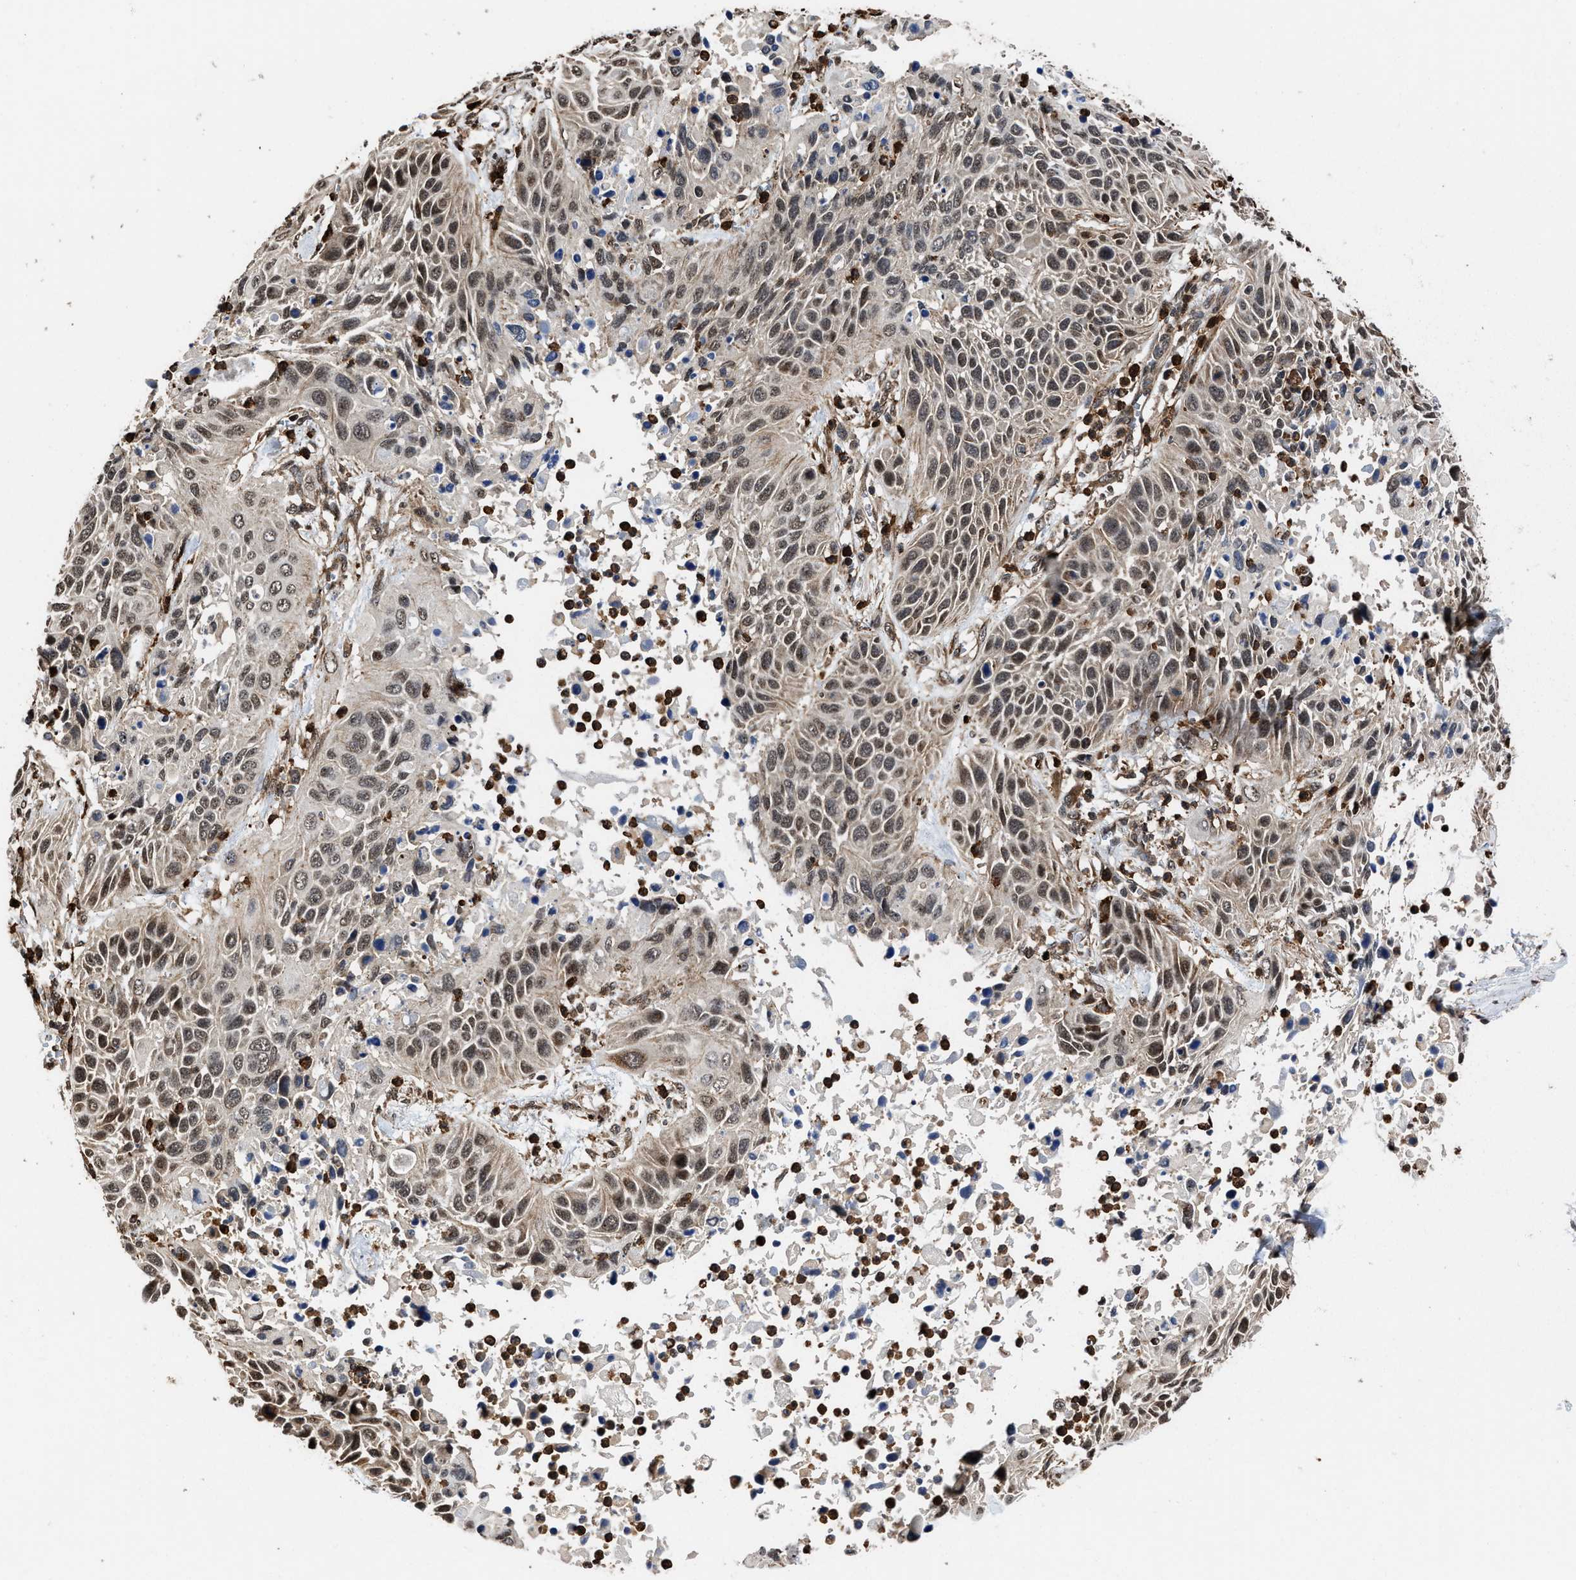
{"staining": {"intensity": "moderate", "quantity": ">75%", "location": "cytoplasmic/membranous,nuclear"}, "tissue": "lung cancer", "cell_type": "Tumor cells", "image_type": "cancer", "snomed": [{"axis": "morphology", "description": "Squamous cell carcinoma, NOS"}, {"axis": "topography", "description": "Lung"}], "caption": "The histopathology image displays immunohistochemical staining of lung cancer. There is moderate cytoplasmic/membranous and nuclear positivity is seen in about >75% of tumor cells.", "gene": "SEPTIN2", "patient": {"sex": "female", "age": 76}}